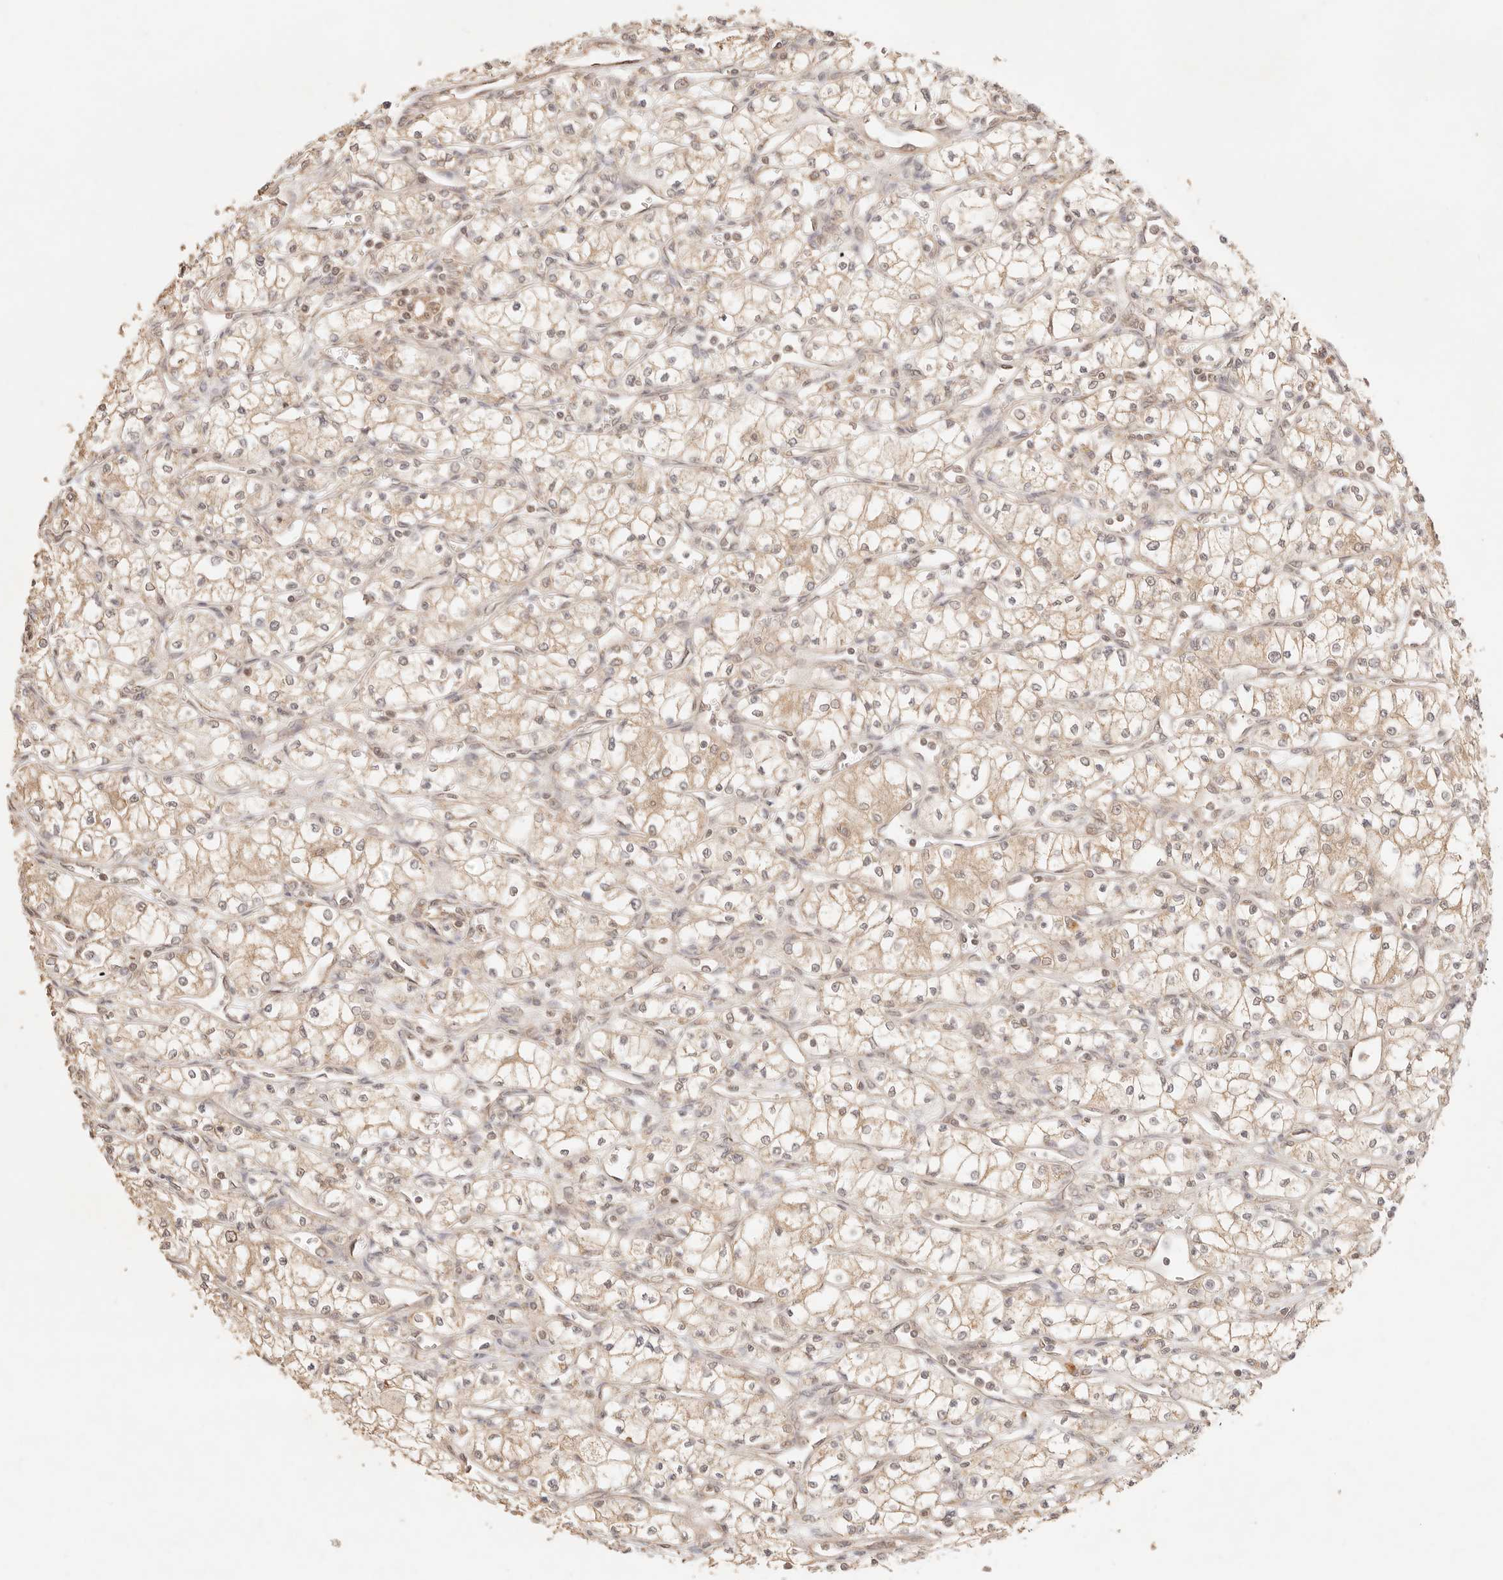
{"staining": {"intensity": "weak", "quantity": ">75%", "location": "cytoplasmic/membranous"}, "tissue": "renal cancer", "cell_type": "Tumor cells", "image_type": "cancer", "snomed": [{"axis": "morphology", "description": "Adenocarcinoma, NOS"}, {"axis": "topography", "description": "Kidney"}], "caption": "Tumor cells exhibit weak cytoplasmic/membranous positivity in approximately >75% of cells in renal cancer.", "gene": "TRIM11", "patient": {"sex": "male", "age": 59}}